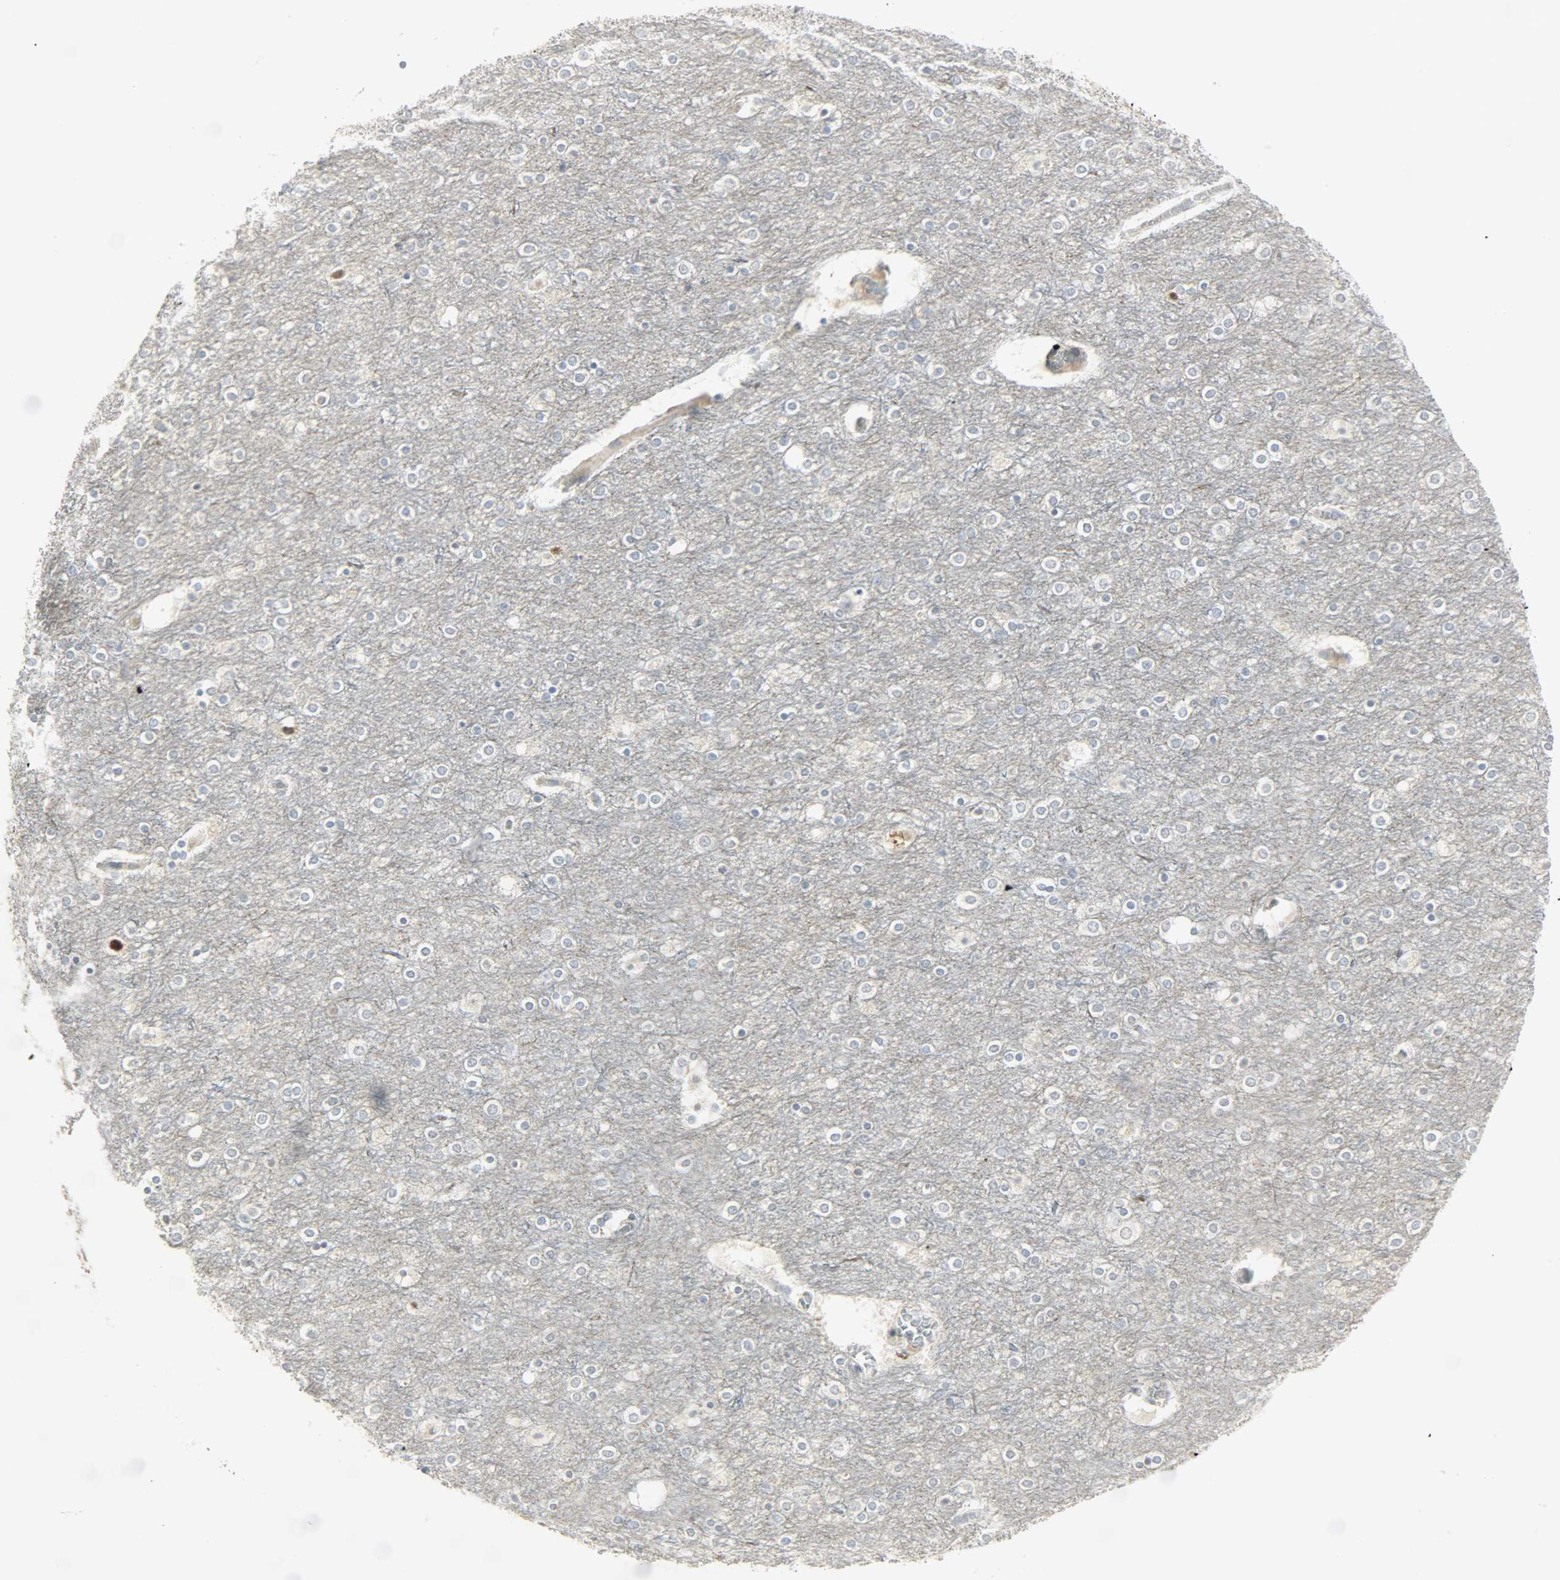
{"staining": {"intensity": "negative", "quantity": "none", "location": "none"}, "tissue": "cerebral cortex", "cell_type": "Endothelial cells", "image_type": "normal", "snomed": [{"axis": "morphology", "description": "Normal tissue, NOS"}, {"axis": "topography", "description": "Cerebral cortex"}], "caption": "High power microscopy histopathology image of an immunohistochemistry (IHC) micrograph of unremarkable cerebral cortex, revealing no significant staining in endothelial cells.", "gene": "CAMK4", "patient": {"sex": "female", "age": 54}}